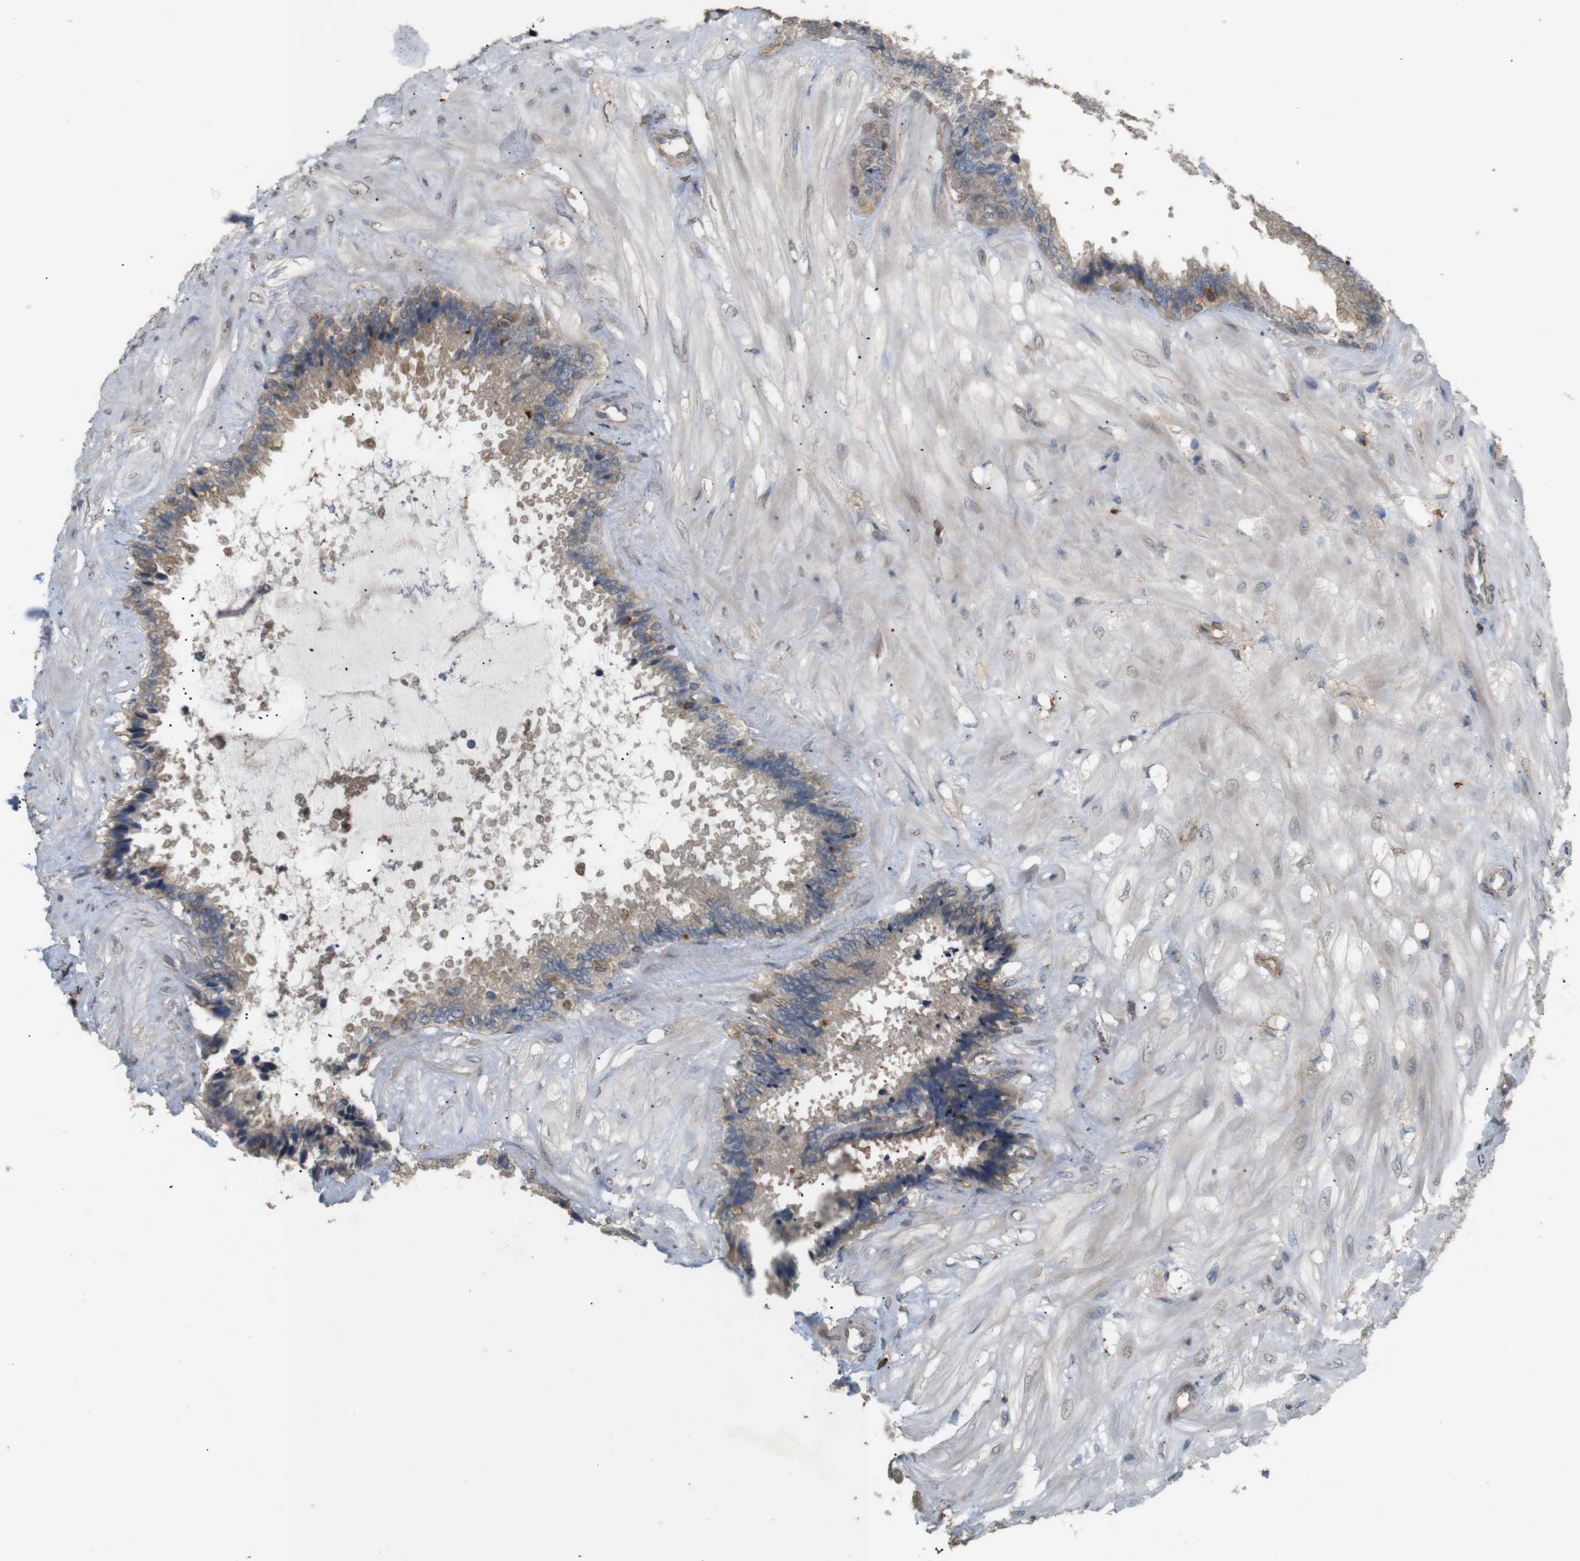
{"staining": {"intensity": "moderate", "quantity": "25%-75%", "location": "cytoplasmic/membranous"}, "tissue": "seminal vesicle", "cell_type": "Glandular cells", "image_type": "normal", "snomed": [{"axis": "morphology", "description": "Normal tissue, NOS"}, {"axis": "topography", "description": "Seminal veicle"}], "caption": "IHC image of normal seminal vesicle: human seminal vesicle stained using IHC shows medium levels of moderate protein expression localized specifically in the cytoplasmic/membranous of glandular cells, appearing as a cytoplasmic/membranous brown color.", "gene": "KSR1", "patient": {"sex": "male", "age": 46}}